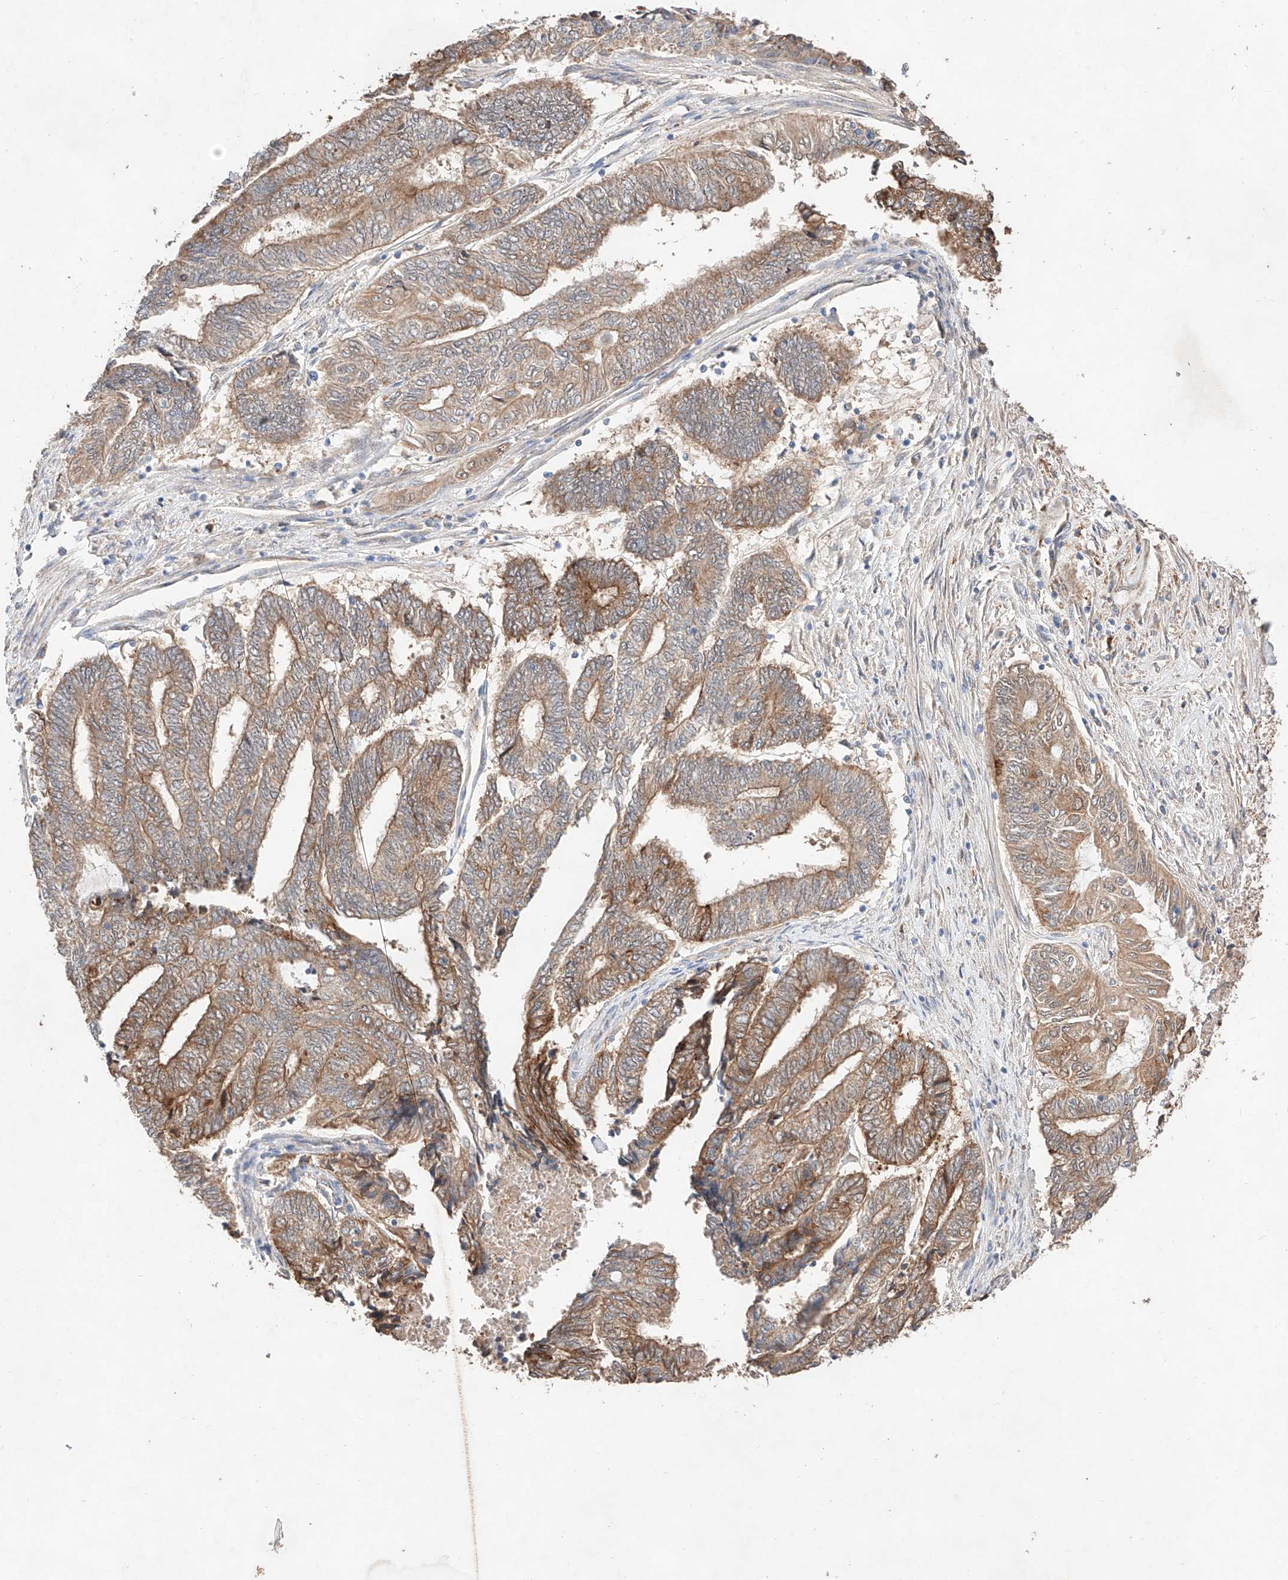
{"staining": {"intensity": "moderate", "quantity": ">75%", "location": "cytoplasmic/membranous"}, "tissue": "endometrial cancer", "cell_type": "Tumor cells", "image_type": "cancer", "snomed": [{"axis": "morphology", "description": "Adenocarcinoma, NOS"}, {"axis": "topography", "description": "Uterus"}, {"axis": "topography", "description": "Endometrium"}], "caption": "Human endometrial cancer stained with a brown dye reveals moderate cytoplasmic/membranous positive expression in approximately >75% of tumor cells.", "gene": "C6orf62", "patient": {"sex": "female", "age": 70}}